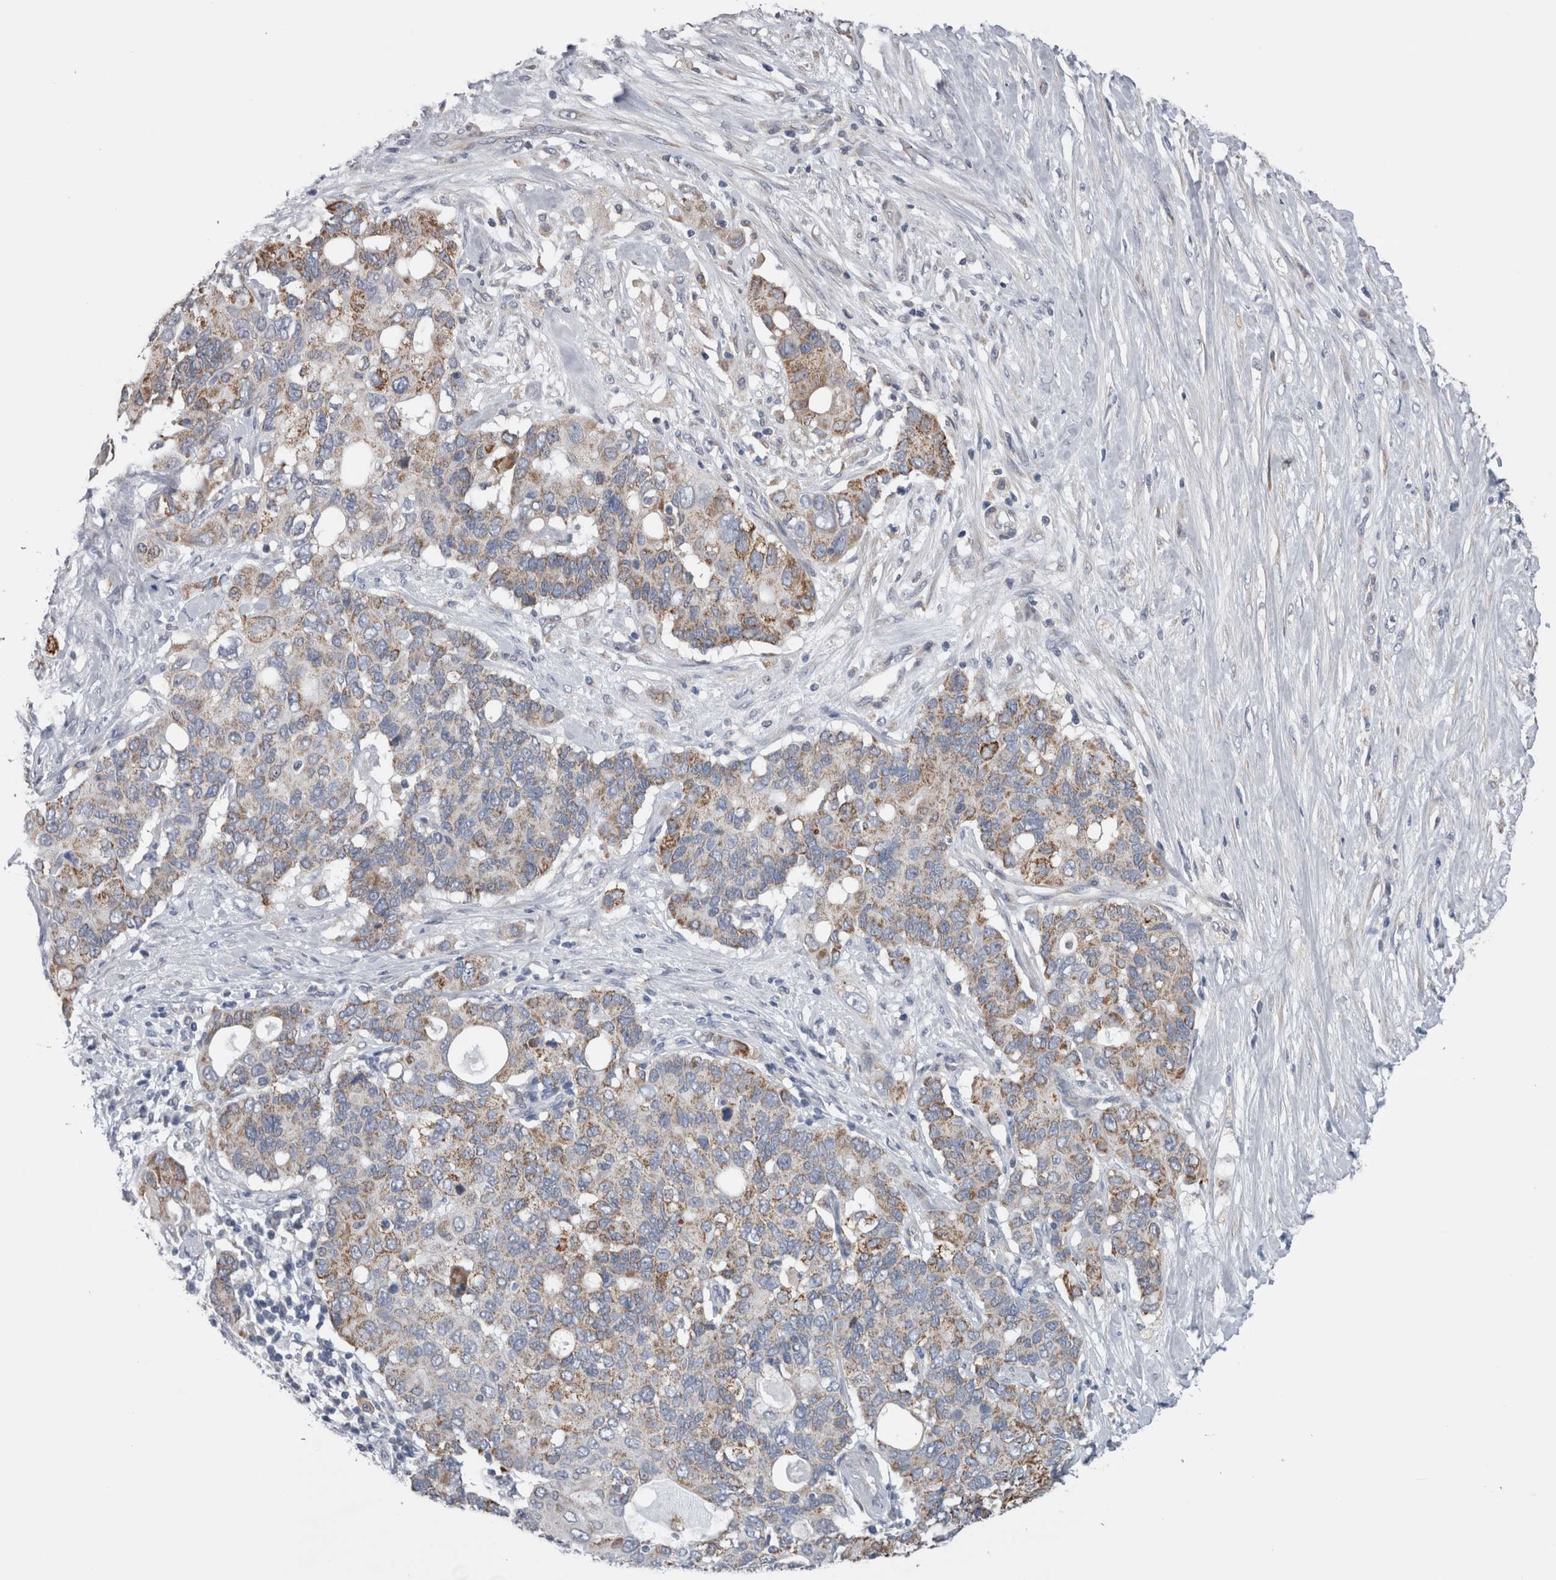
{"staining": {"intensity": "moderate", "quantity": "25%-75%", "location": "cytoplasmic/membranous"}, "tissue": "pancreatic cancer", "cell_type": "Tumor cells", "image_type": "cancer", "snomed": [{"axis": "morphology", "description": "Adenocarcinoma, NOS"}, {"axis": "topography", "description": "Pancreas"}], "caption": "Tumor cells reveal moderate cytoplasmic/membranous staining in approximately 25%-75% of cells in pancreatic cancer (adenocarcinoma).", "gene": "GDAP1", "patient": {"sex": "female", "age": 56}}